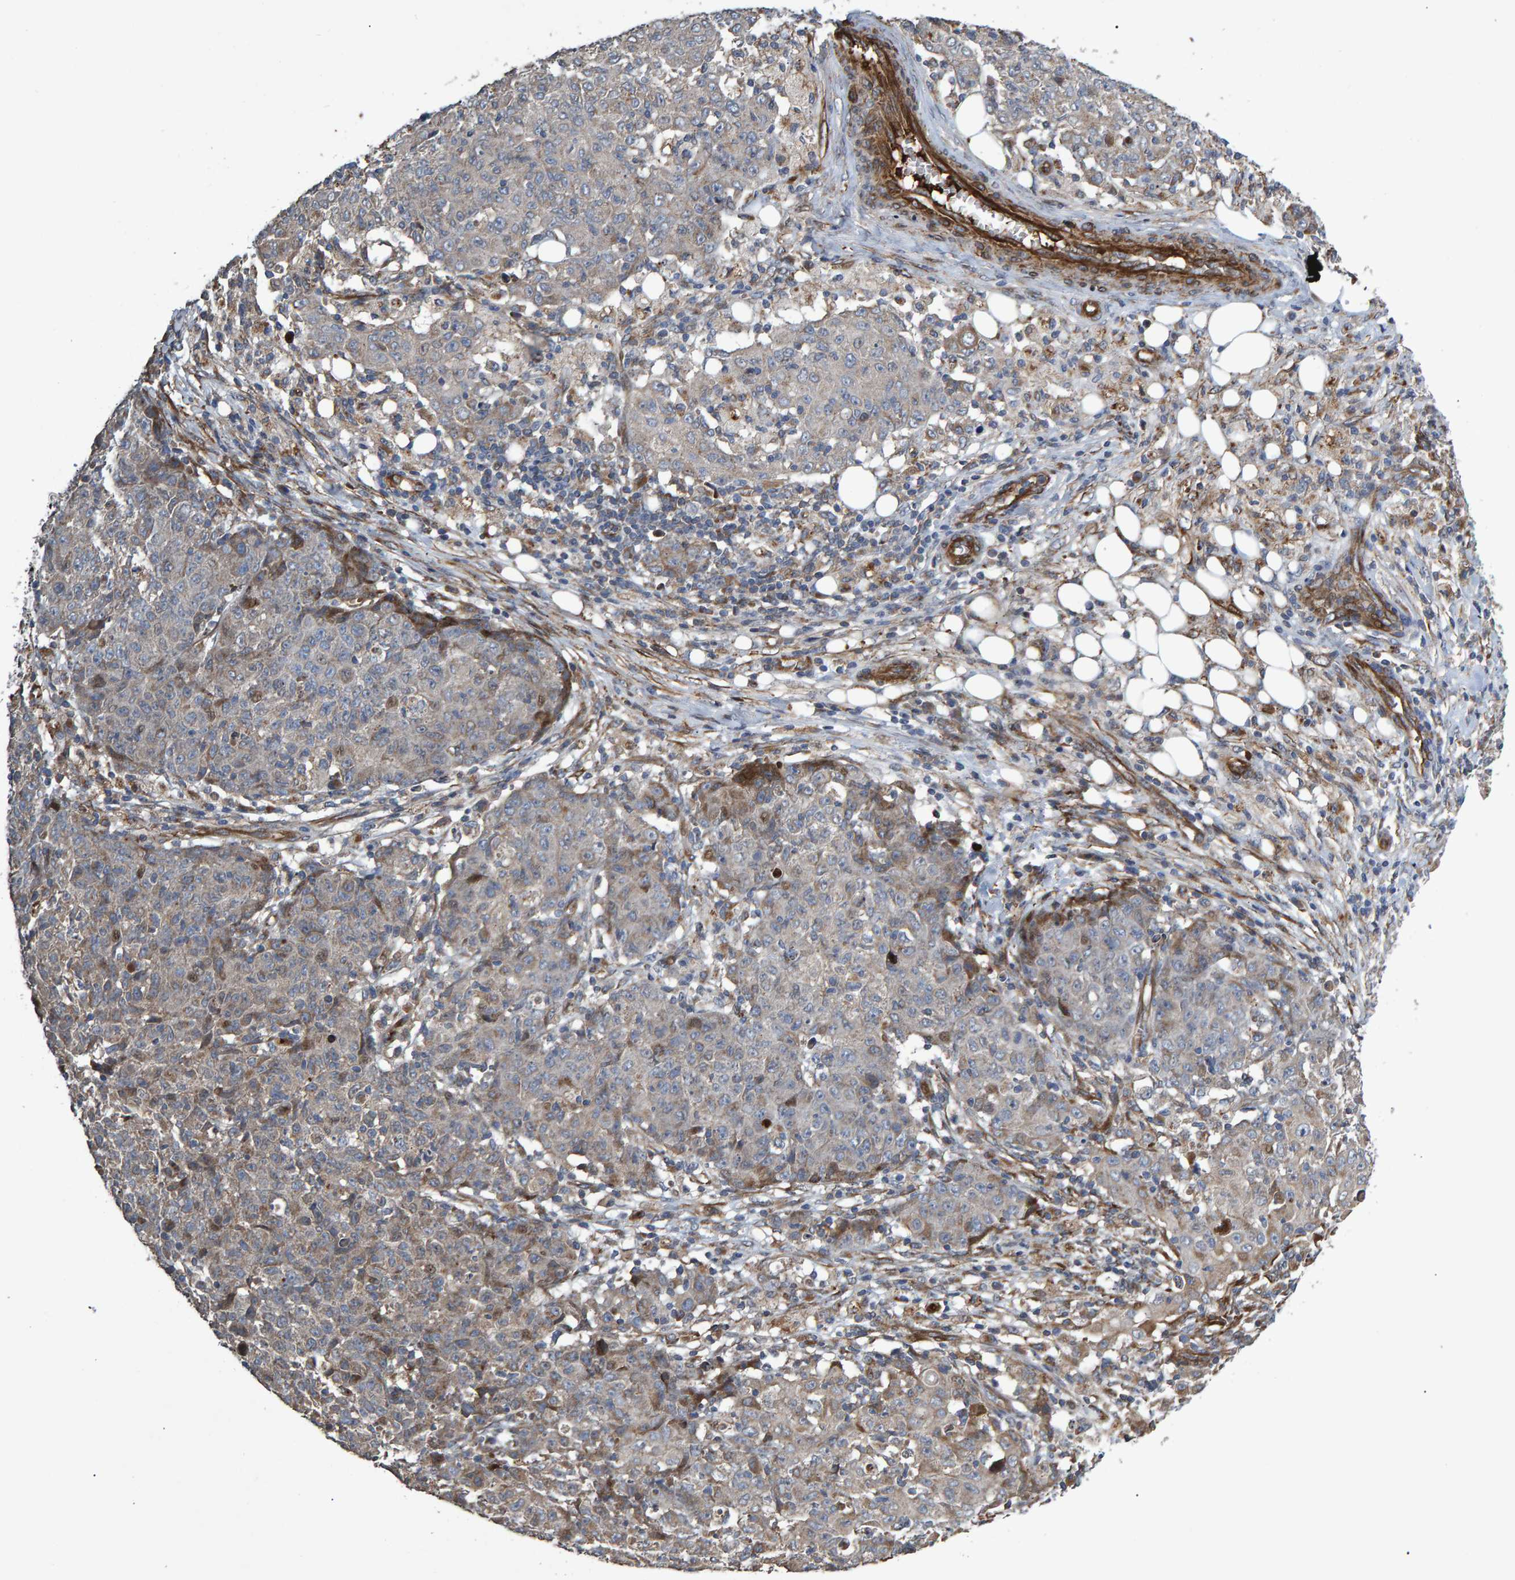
{"staining": {"intensity": "weak", "quantity": "<25%", "location": "cytoplasmic/membranous"}, "tissue": "ovarian cancer", "cell_type": "Tumor cells", "image_type": "cancer", "snomed": [{"axis": "morphology", "description": "Carcinoma, endometroid"}, {"axis": "topography", "description": "Ovary"}], "caption": "An IHC micrograph of ovarian endometroid carcinoma is shown. There is no staining in tumor cells of ovarian endometroid carcinoma.", "gene": "SLIT2", "patient": {"sex": "female", "age": 42}}